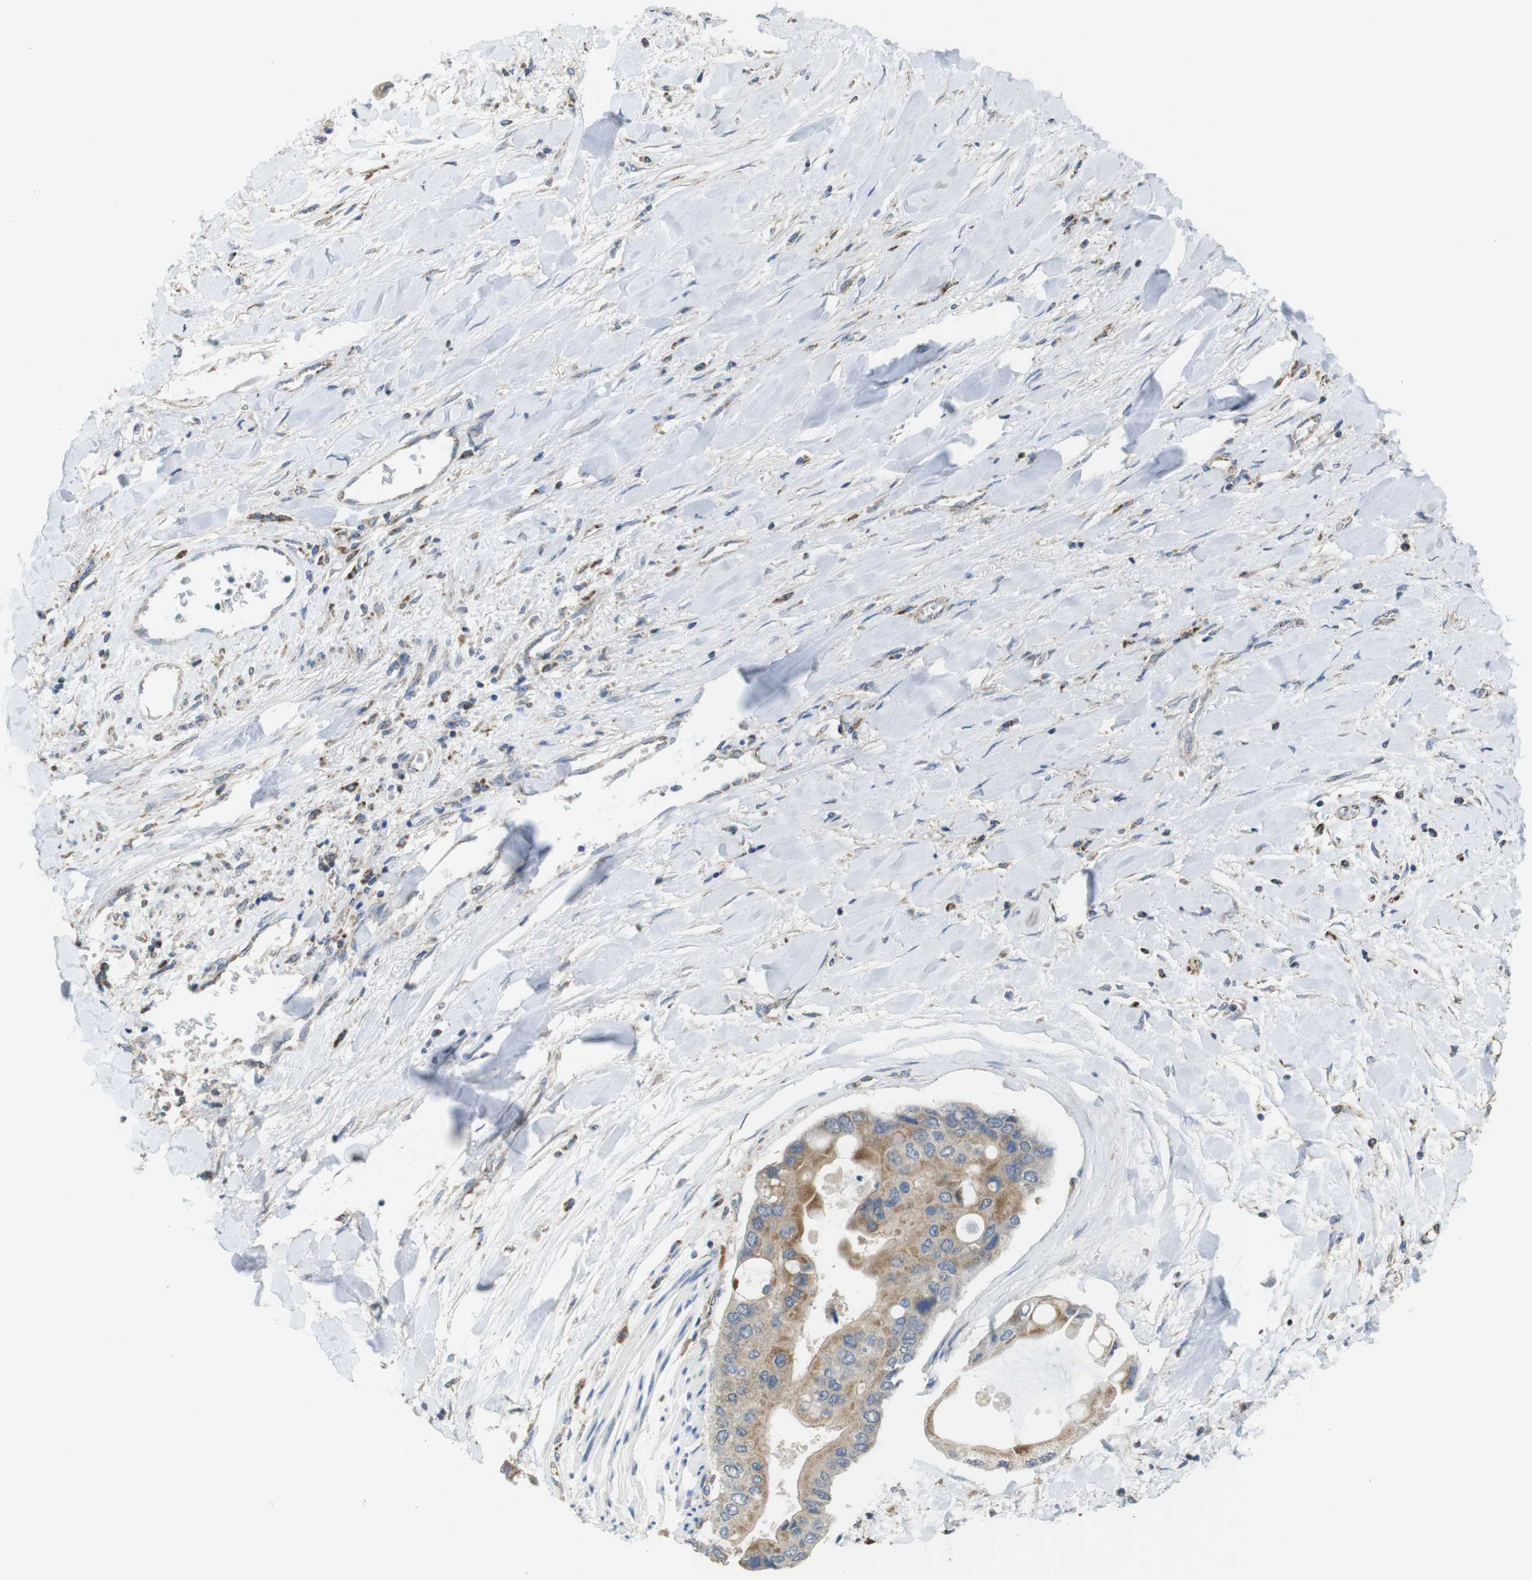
{"staining": {"intensity": "moderate", "quantity": ">75%", "location": "cytoplasmic/membranous"}, "tissue": "liver cancer", "cell_type": "Tumor cells", "image_type": "cancer", "snomed": [{"axis": "morphology", "description": "Cholangiocarcinoma"}, {"axis": "topography", "description": "Liver"}], "caption": "An immunohistochemistry image of neoplastic tissue is shown. Protein staining in brown highlights moderate cytoplasmic/membranous positivity in liver cancer within tumor cells. (brown staining indicates protein expression, while blue staining denotes nuclei).", "gene": "CALHM2", "patient": {"sex": "male", "age": 50}}